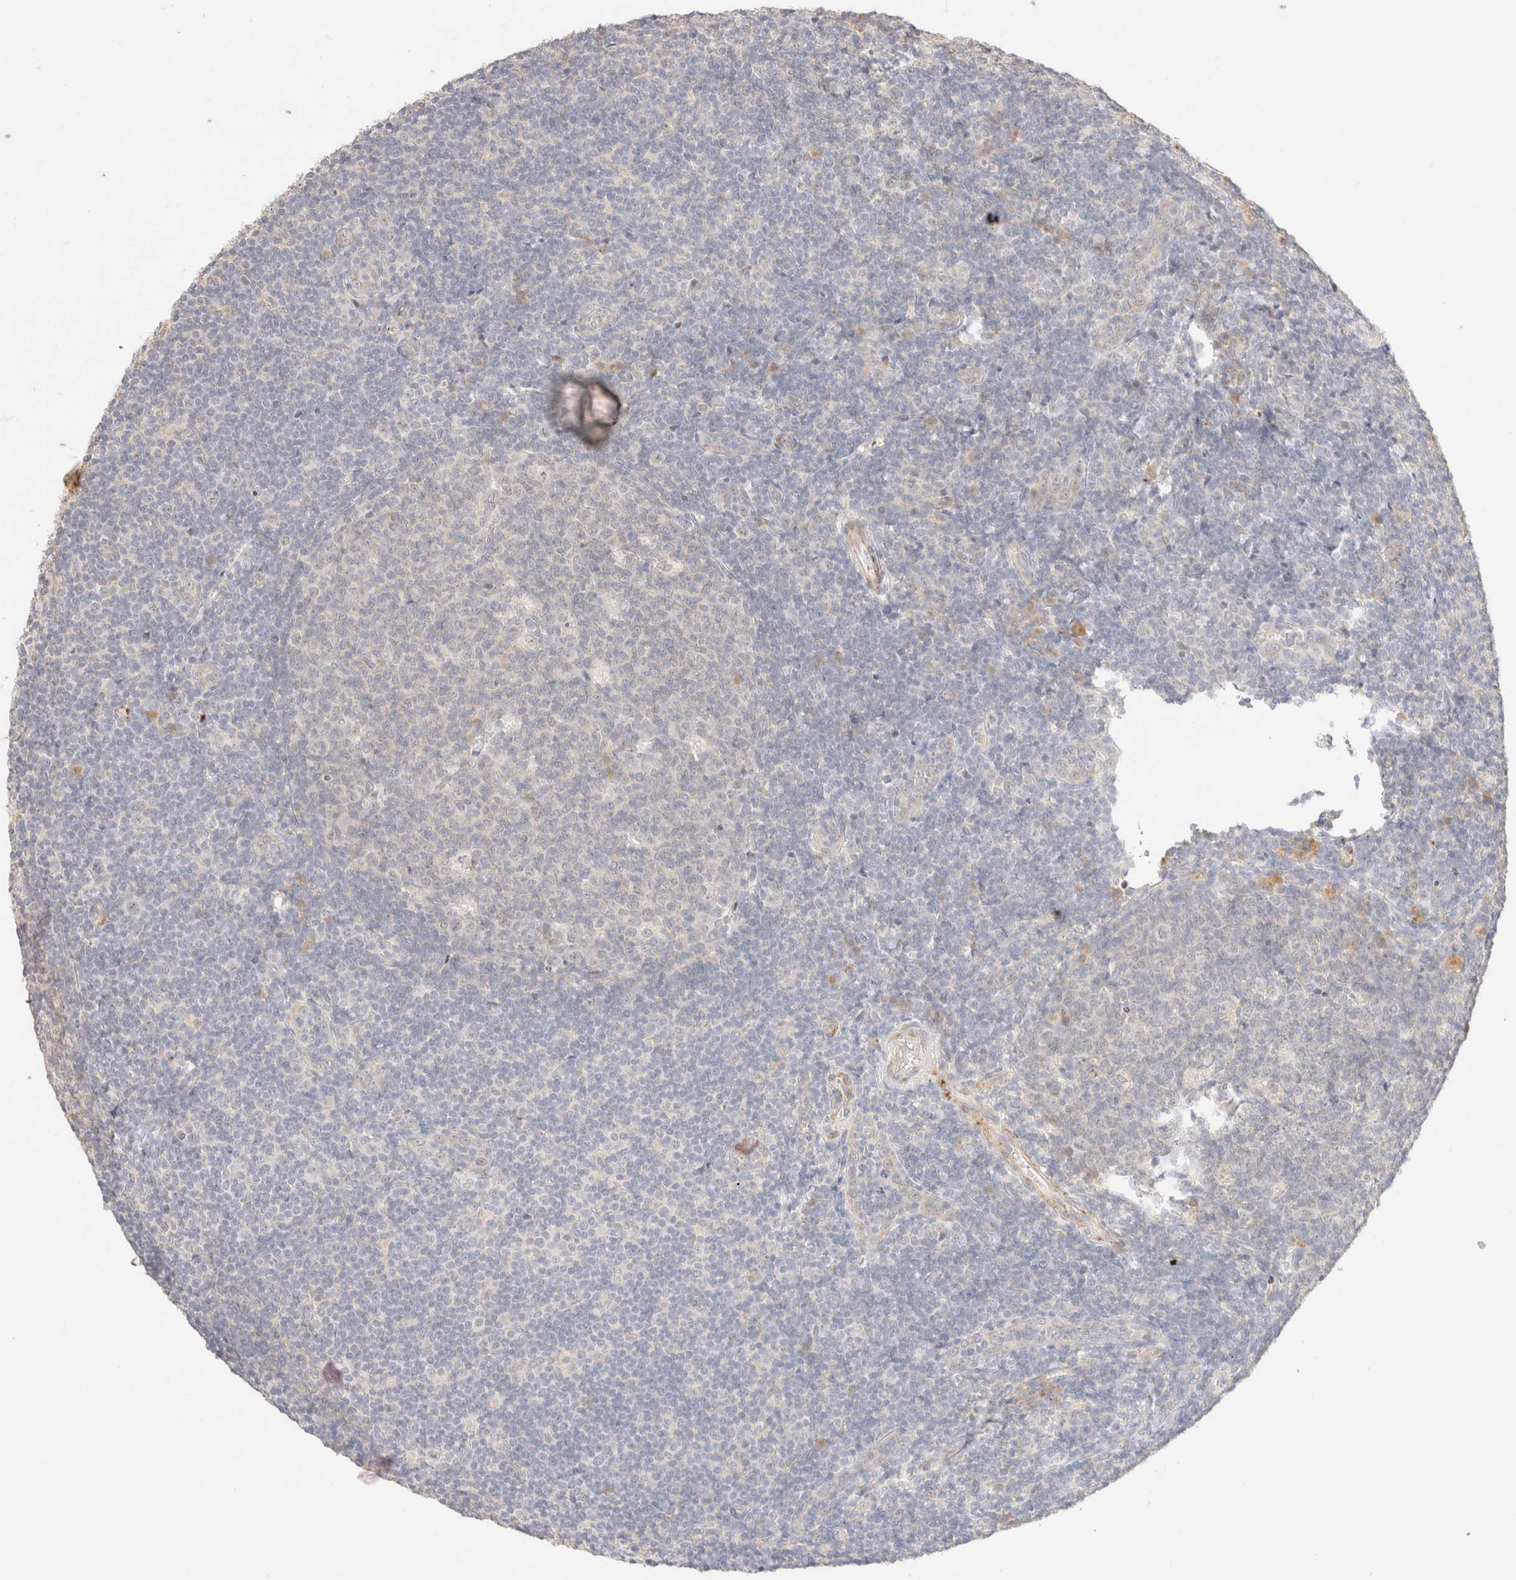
{"staining": {"intensity": "negative", "quantity": "none", "location": "none"}, "tissue": "tonsil", "cell_type": "Germinal center cells", "image_type": "normal", "snomed": [{"axis": "morphology", "description": "Normal tissue, NOS"}, {"axis": "topography", "description": "Tonsil"}], "caption": "Histopathology image shows no protein expression in germinal center cells of normal tonsil.", "gene": "SNTB1", "patient": {"sex": "male", "age": 37}}